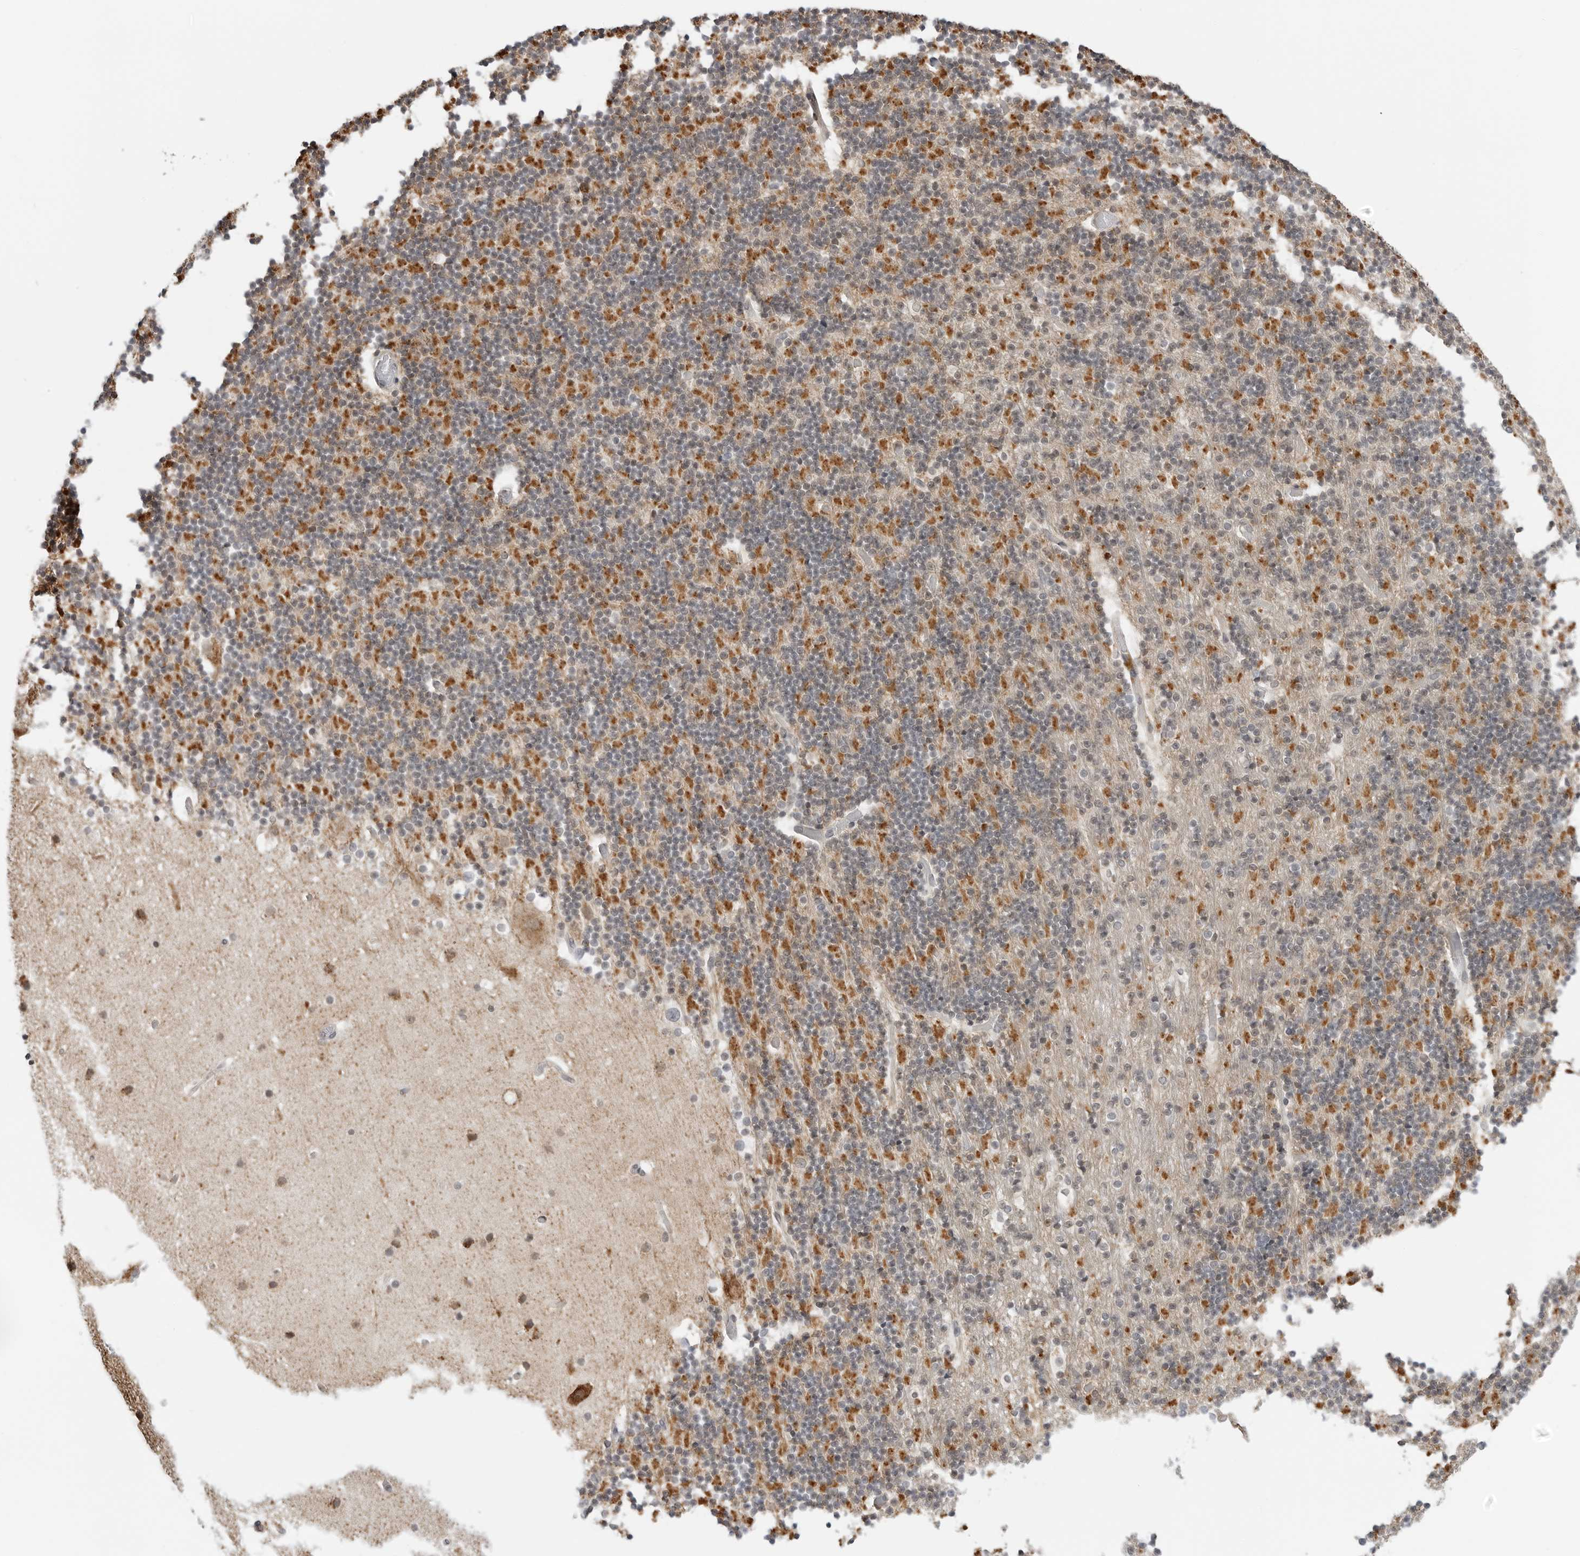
{"staining": {"intensity": "moderate", "quantity": ">75%", "location": "cytoplasmic/membranous"}, "tissue": "cerebellum", "cell_type": "Cells in granular layer", "image_type": "normal", "snomed": [{"axis": "morphology", "description": "Normal tissue, NOS"}, {"axis": "topography", "description": "Cerebellum"}], "caption": "Immunohistochemistry image of benign human cerebellum stained for a protein (brown), which demonstrates medium levels of moderate cytoplasmic/membranous expression in approximately >75% of cells in granular layer.", "gene": "PEX2", "patient": {"sex": "male", "age": 57}}